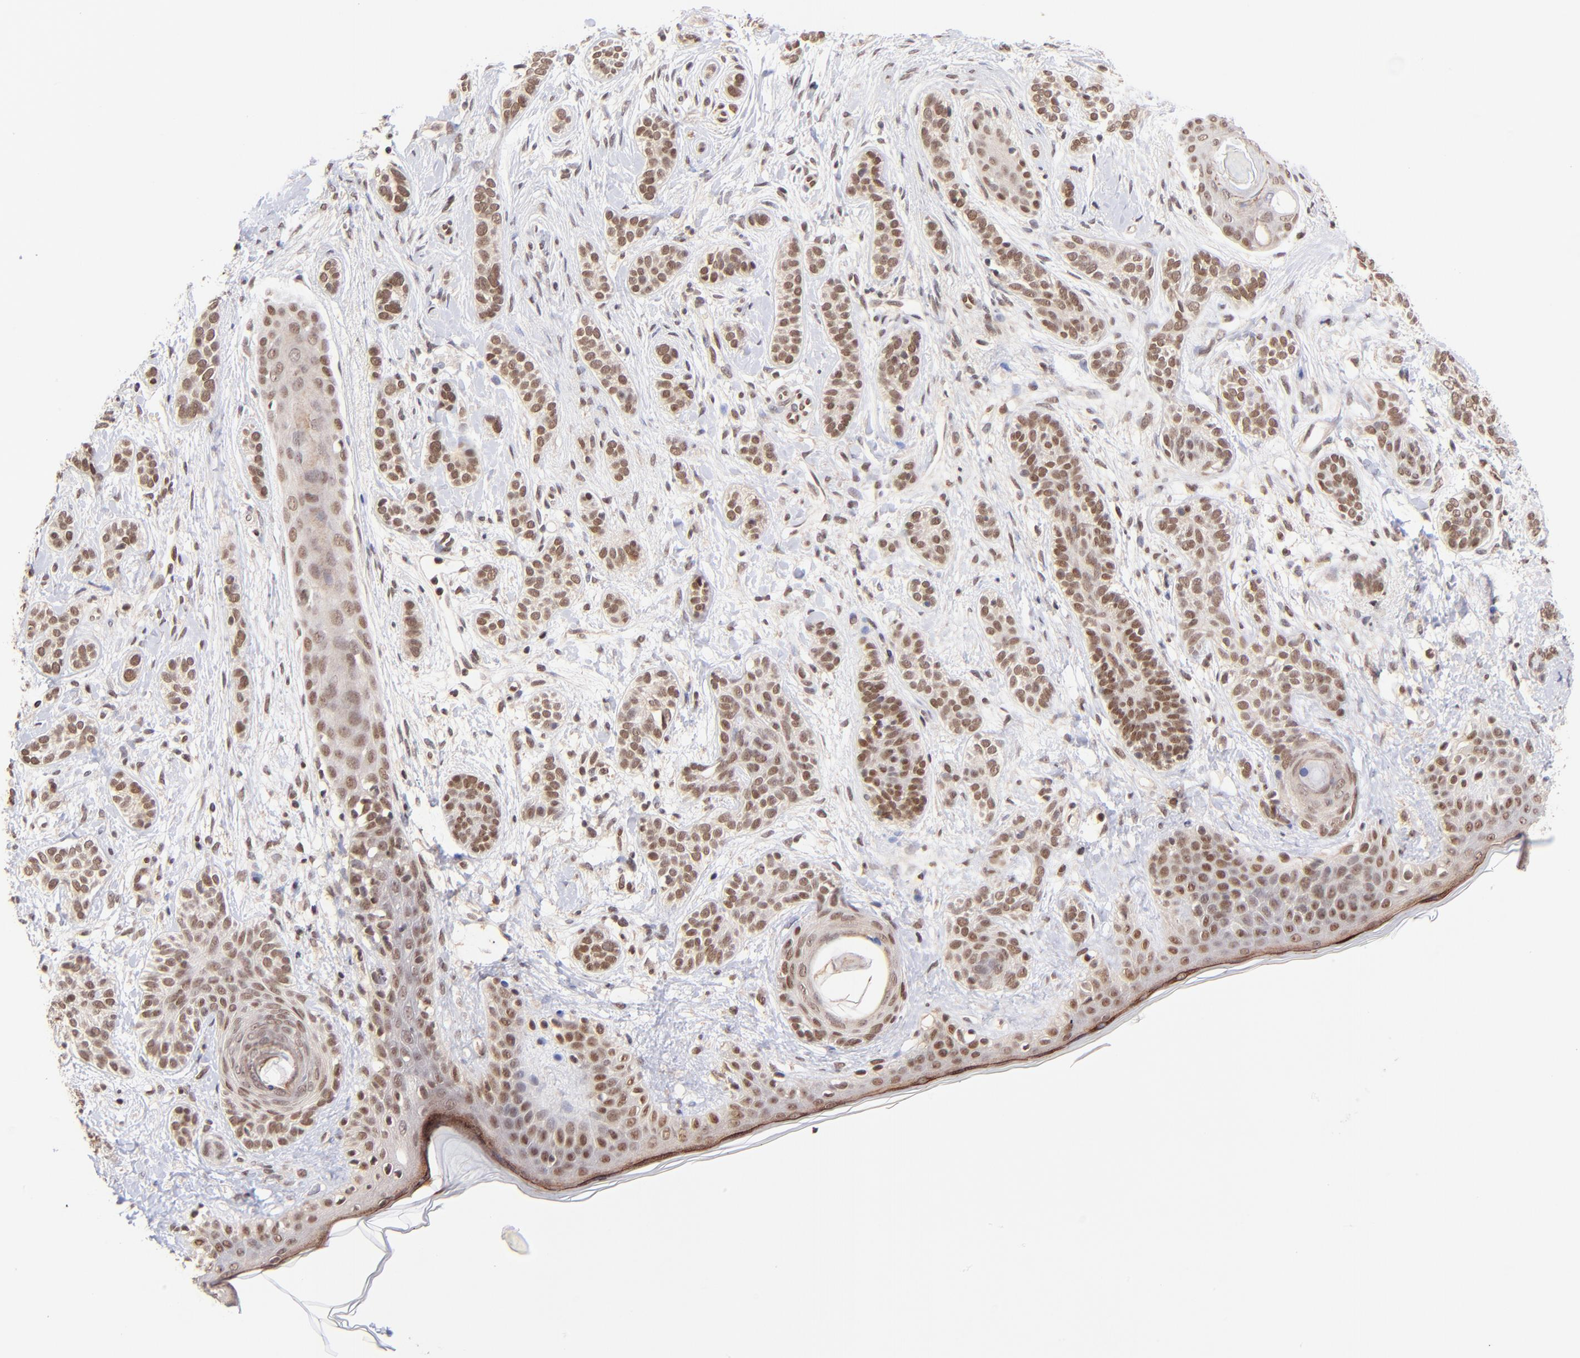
{"staining": {"intensity": "moderate", "quantity": ">75%", "location": "nuclear"}, "tissue": "skin cancer", "cell_type": "Tumor cells", "image_type": "cancer", "snomed": [{"axis": "morphology", "description": "Normal tissue, NOS"}, {"axis": "morphology", "description": "Basal cell carcinoma"}, {"axis": "topography", "description": "Skin"}], "caption": "IHC of basal cell carcinoma (skin) demonstrates medium levels of moderate nuclear staining in about >75% of tumor cells.", "gene": "WDR25", "patient": {"sex": "male", "age": 63}}